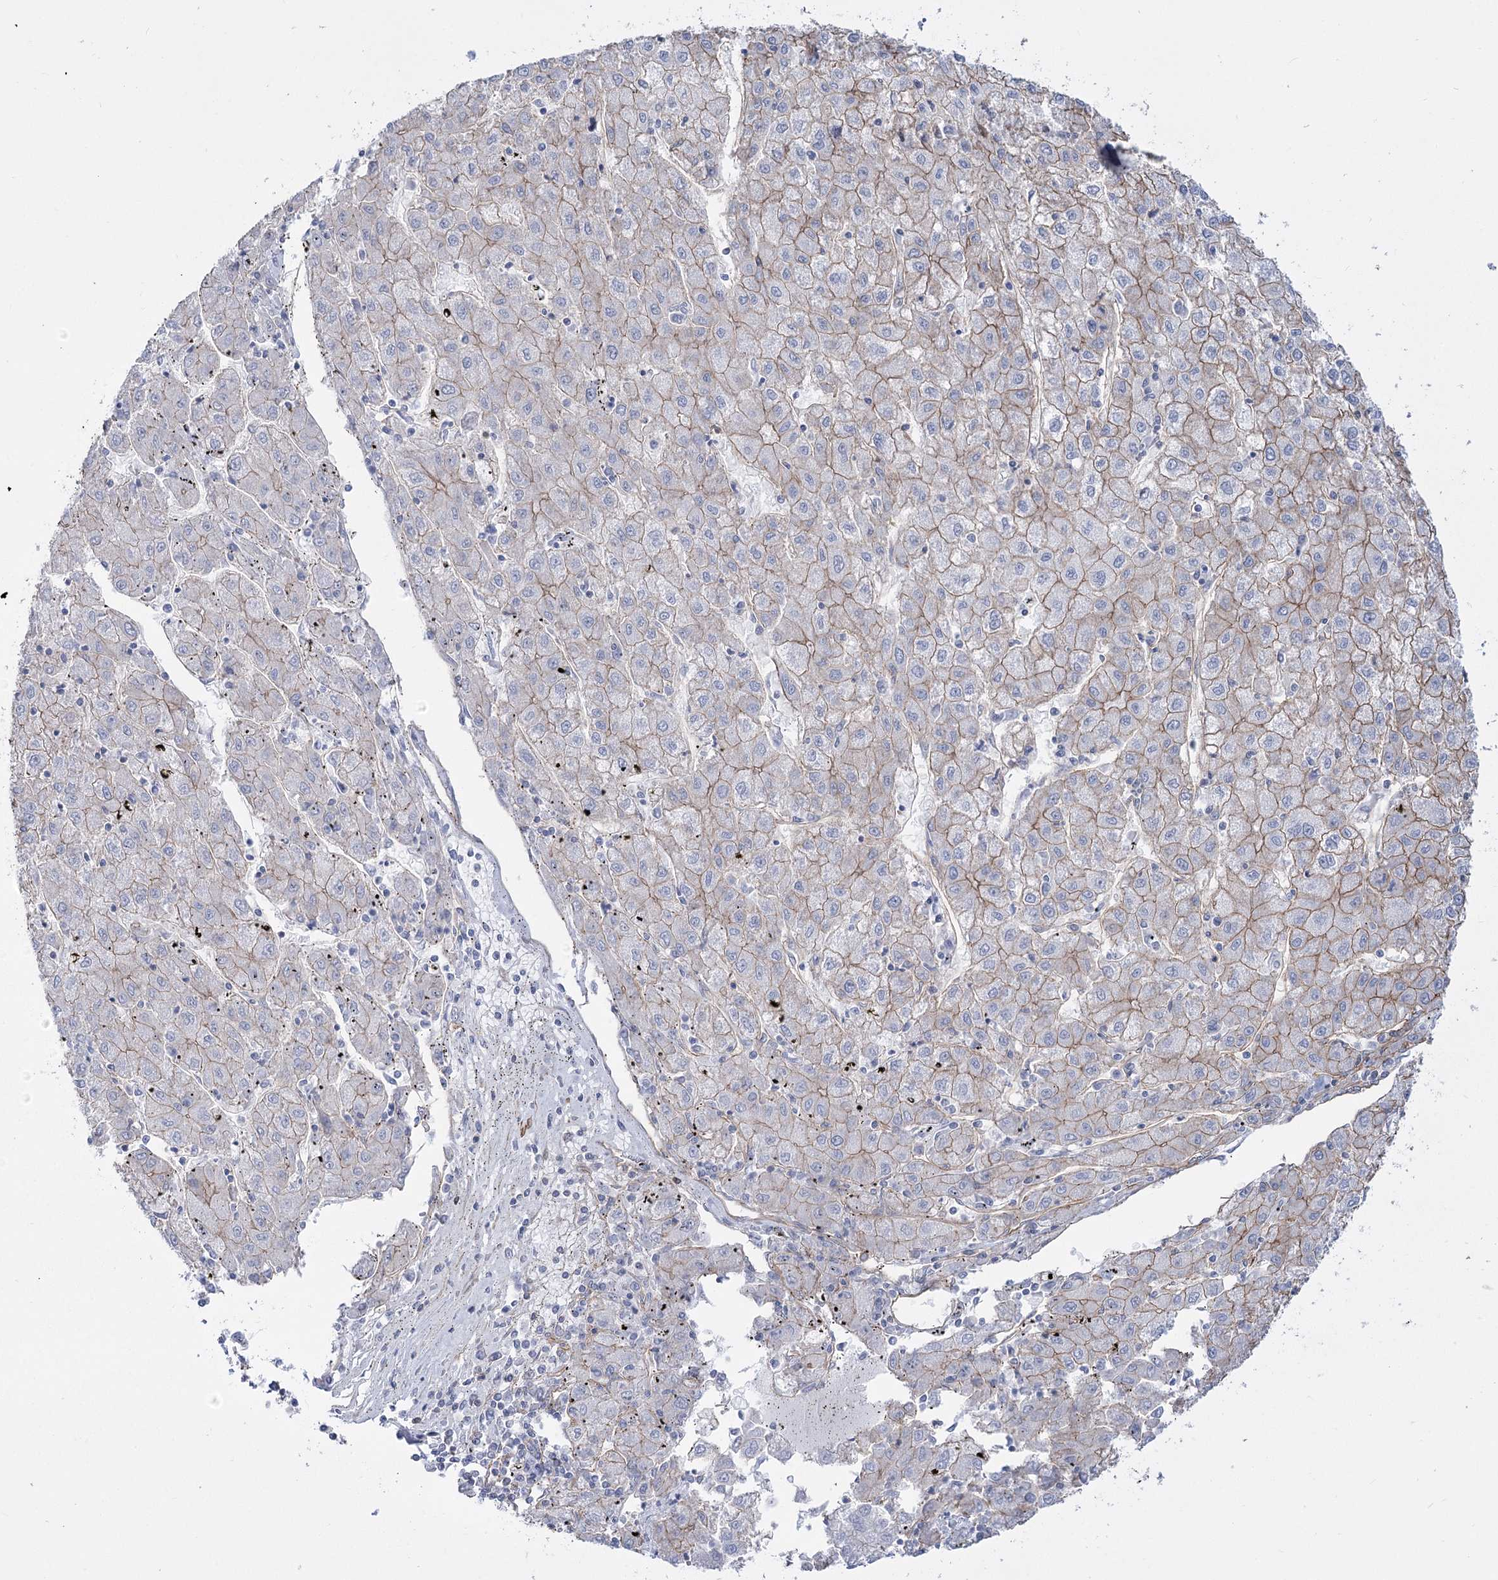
{"staining": {"intensity": "weak", "quantity": "25%-75%", "location": "cytoplasmic/membranous"}, "tissue": "liver cancer", "cell_type": "Tumor cells", "image_type": "cancer", "snomed": [{"axis": "morphology", "description": "Carcinoma, Hepatocellular, NOS"}, {"axis": "topography", "description": "Liver"}], "caption": "About 25%-75% of tumor cells in human hepatocellular carcinoma (liver) show weak cytoplasmic/membranous protein staining as visualized by brown immunohistochemical staining.", "gene": "PLEKHA5", "patient": {"sex": "male", "age": 72}}